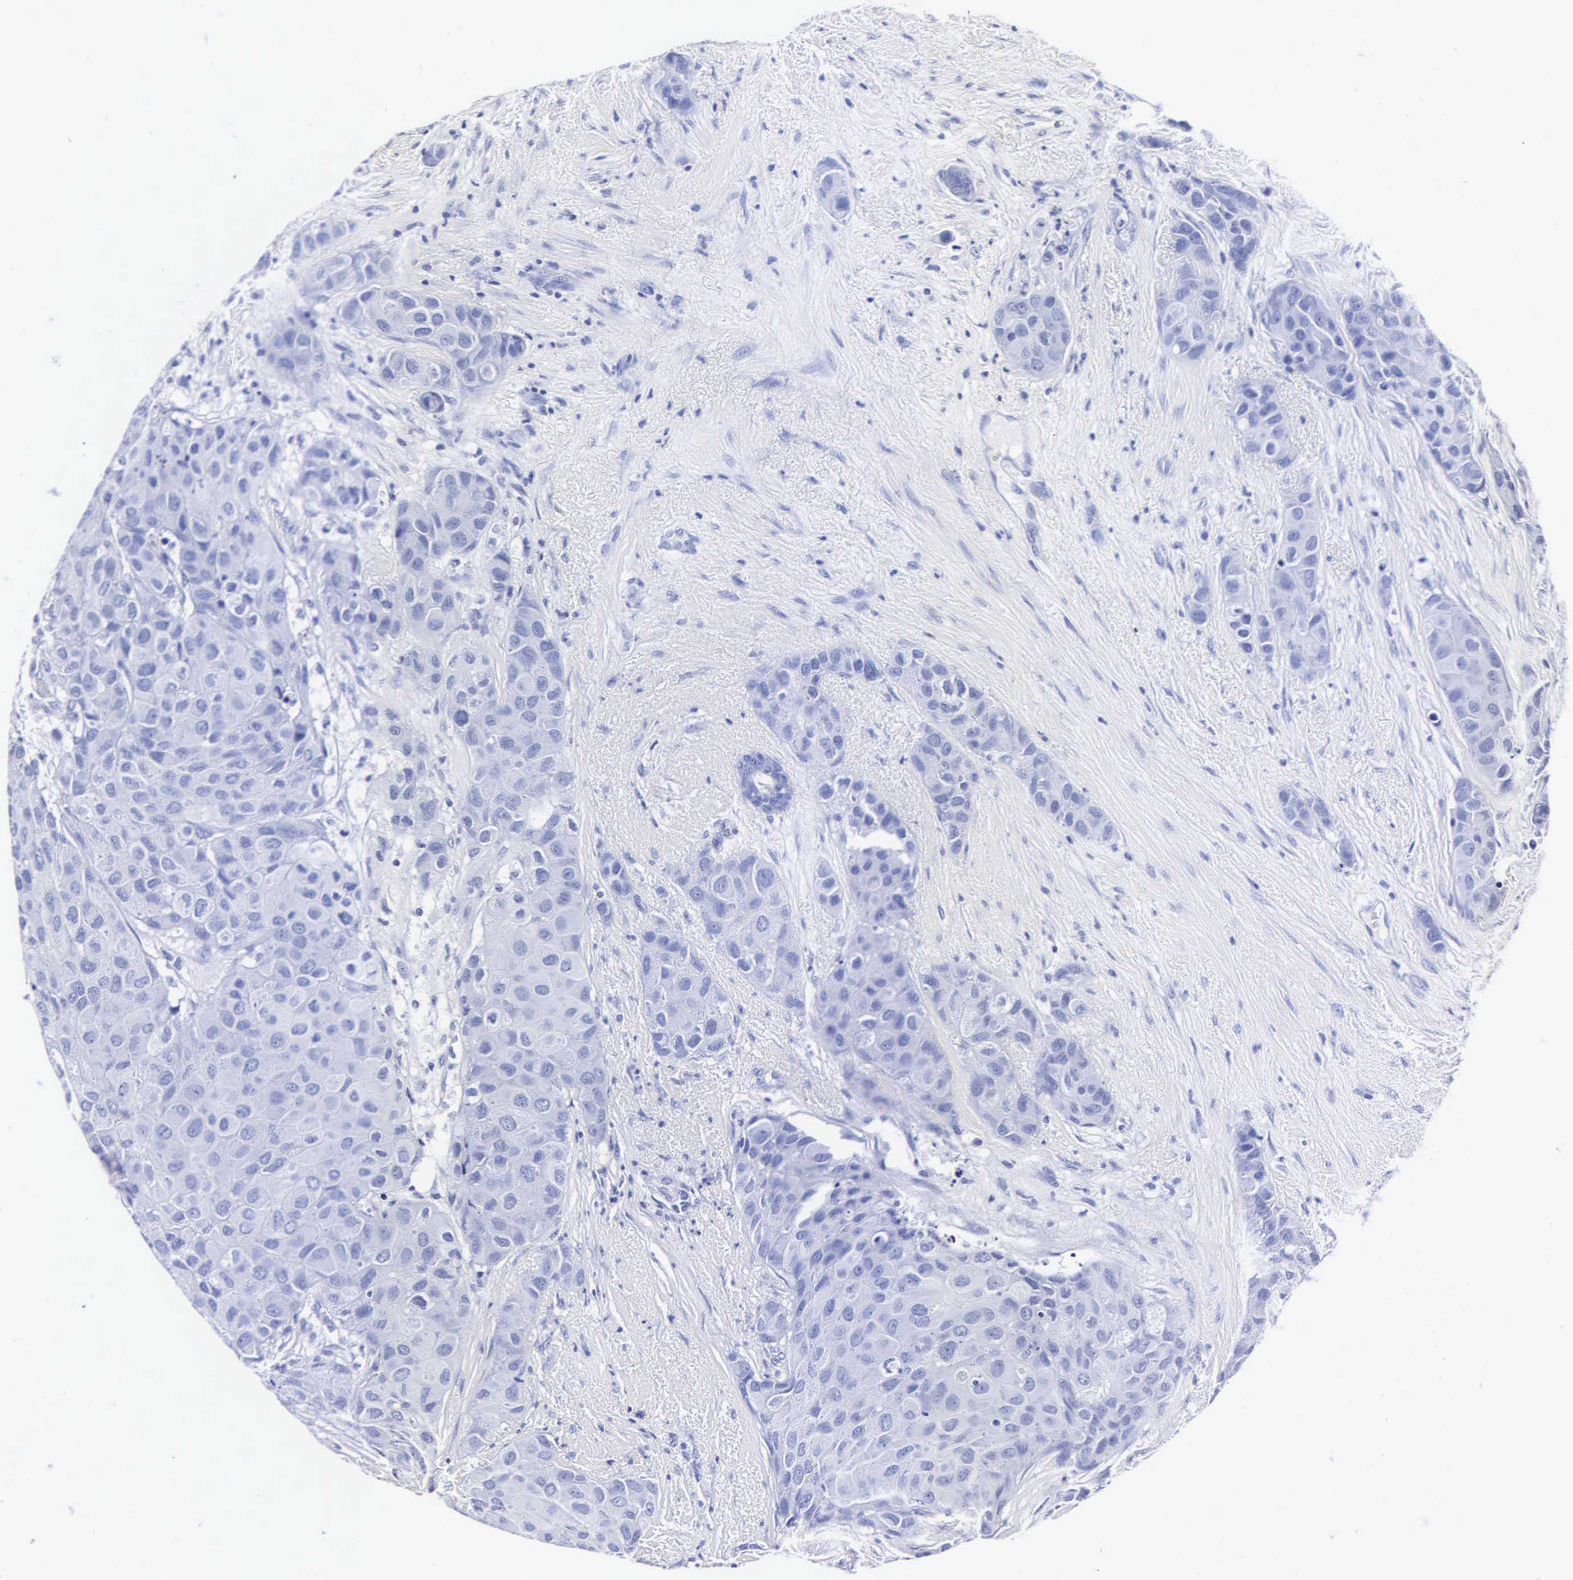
{"staining": {"intensity": "negative", "quantity": "none", "location": "none"}, "tissue": "breast cancer", "cell_type": "Tumor cells", "image_type": "cancer", "snomed": [{"axis": "morphology", "description": "Duct carcinoma"}, {"axis": "topography", "description": "Breast"}], "caption": "Breast intraductal carcinoma was stained to show a protein in brown. There is no significant staining in tumor cells. (Stains: DAB immunohistochemistry (IHC) with hematoxylin counter stain, Microscopy: brightfield microscopy at high magnification).", "gene": "MB", "patient": {"sex": "female", "age": 68}}